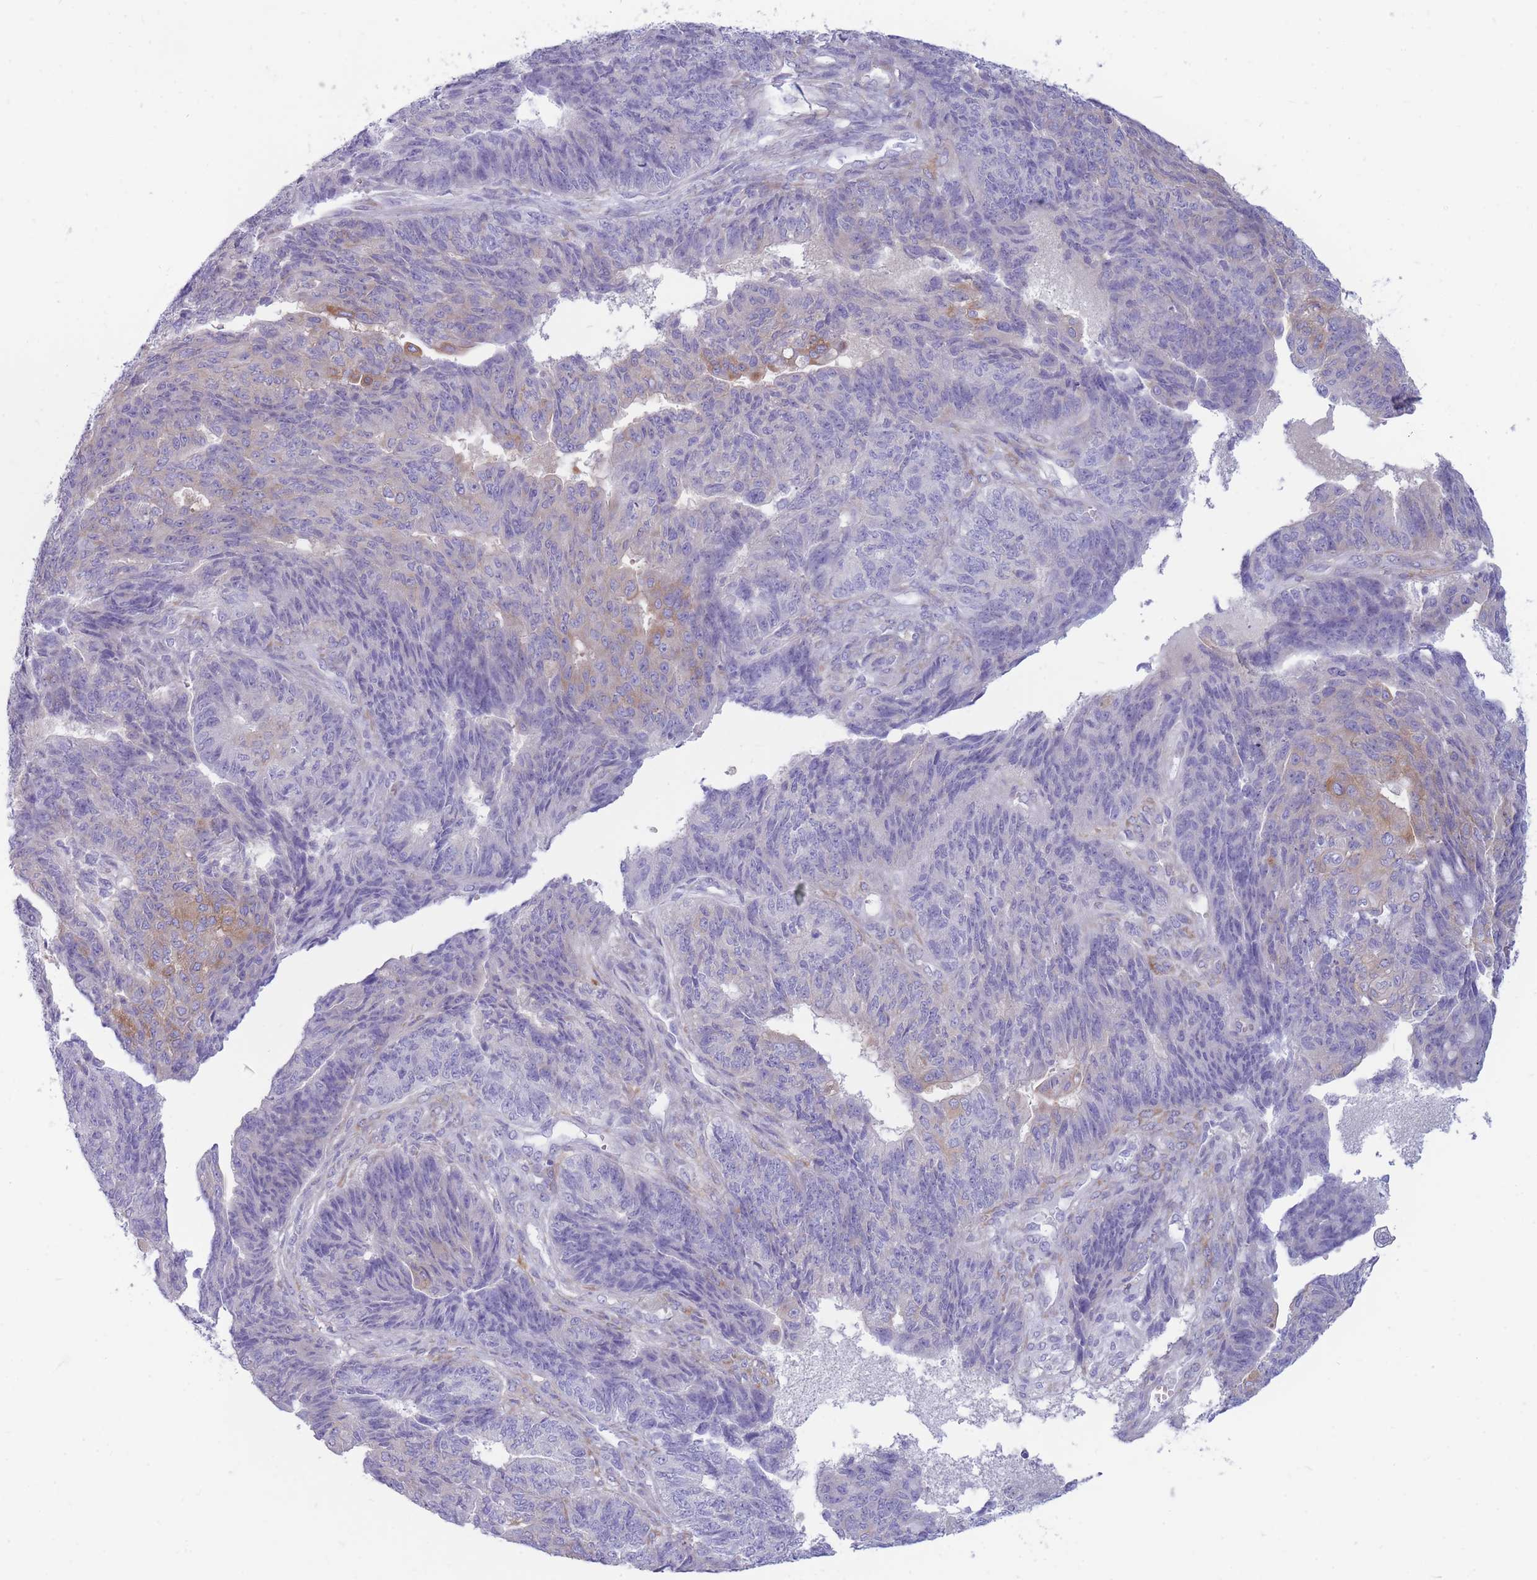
{"staining": {"intensity": "weak", "quantity": "<25%", "location": "cytoplasmic/membranous"}, "tissue": "endometrial cancer", "cell_type": "Tumor cells", "image_type": "cancer", "snomed": [{"axis": "morphology", "description": "Adenocarcinoma, NOS"}, {"axis": "topography", "description": "Endometrium"}], "caption": "This micrograph is of endometrial cancer (adenocarcinoma) stained with IHC to label a protein in brown with the nuclei are counter-stained blue. There is no positivity in tumor cells.", "gene": "MTSS2", "patient": {"sex": "female", "age": 32}}